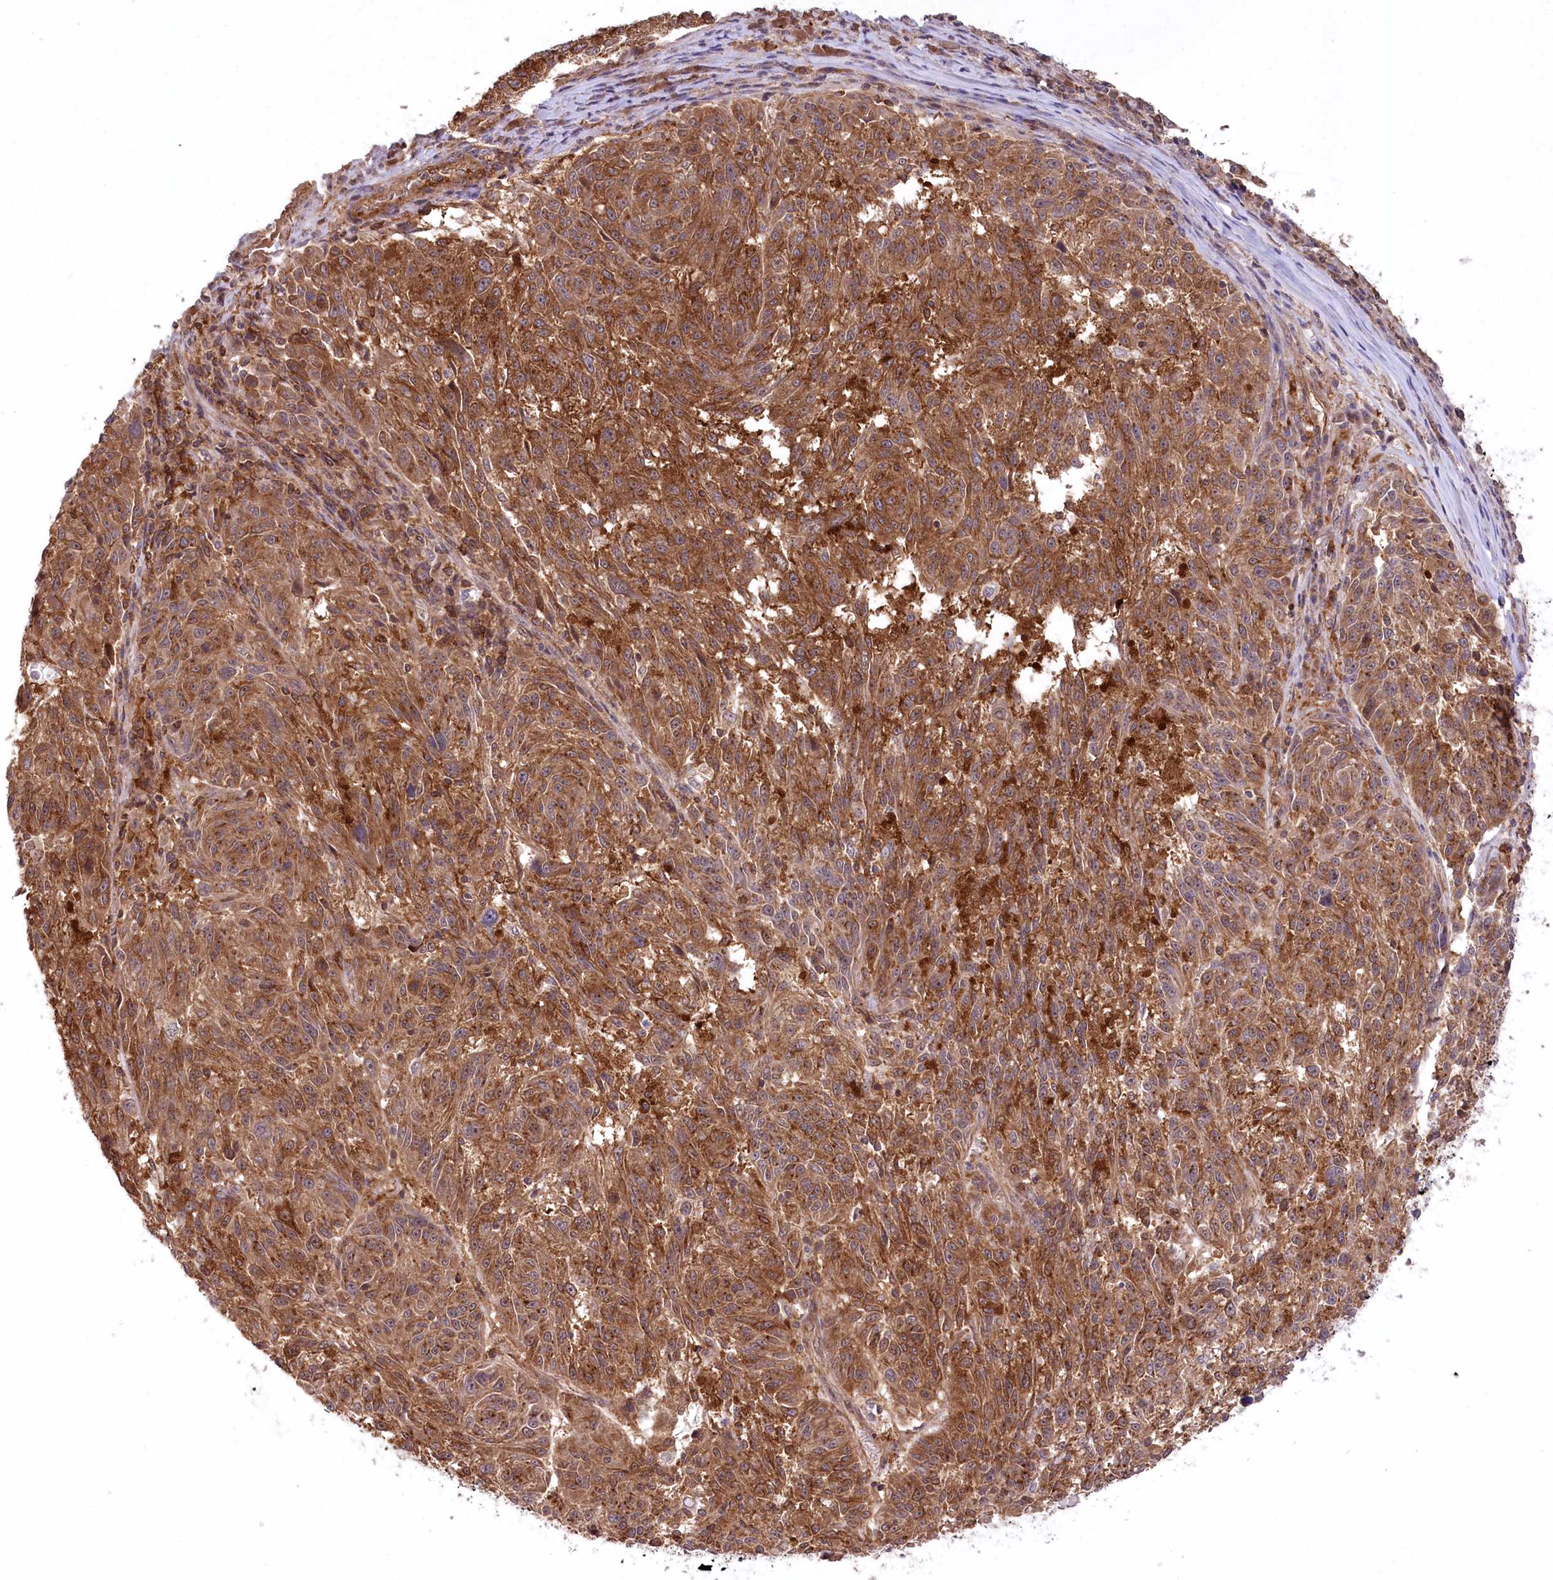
{"staining": {"intensity": "strong", "quantity": ">75%", "location": "cytoplasmic/membranous"}, "tissue": "melanoma", "cell_type": "Tumor cells", "image_type": "cancer", "snomed": [{"axis": "morphology", "description": "Malignant melanoma, NOS"}, {"axis": "topography", "description": "Skin"}], "caption": "An IHC micrograph of neoplastic tissue is shown. Protein staining in brown highlights strong cytoplasmic/membranous positivity in malignant melanoma within tumor cells.", "gene": "CCDC91", "patient": {"sex": "male", "age": 53}}